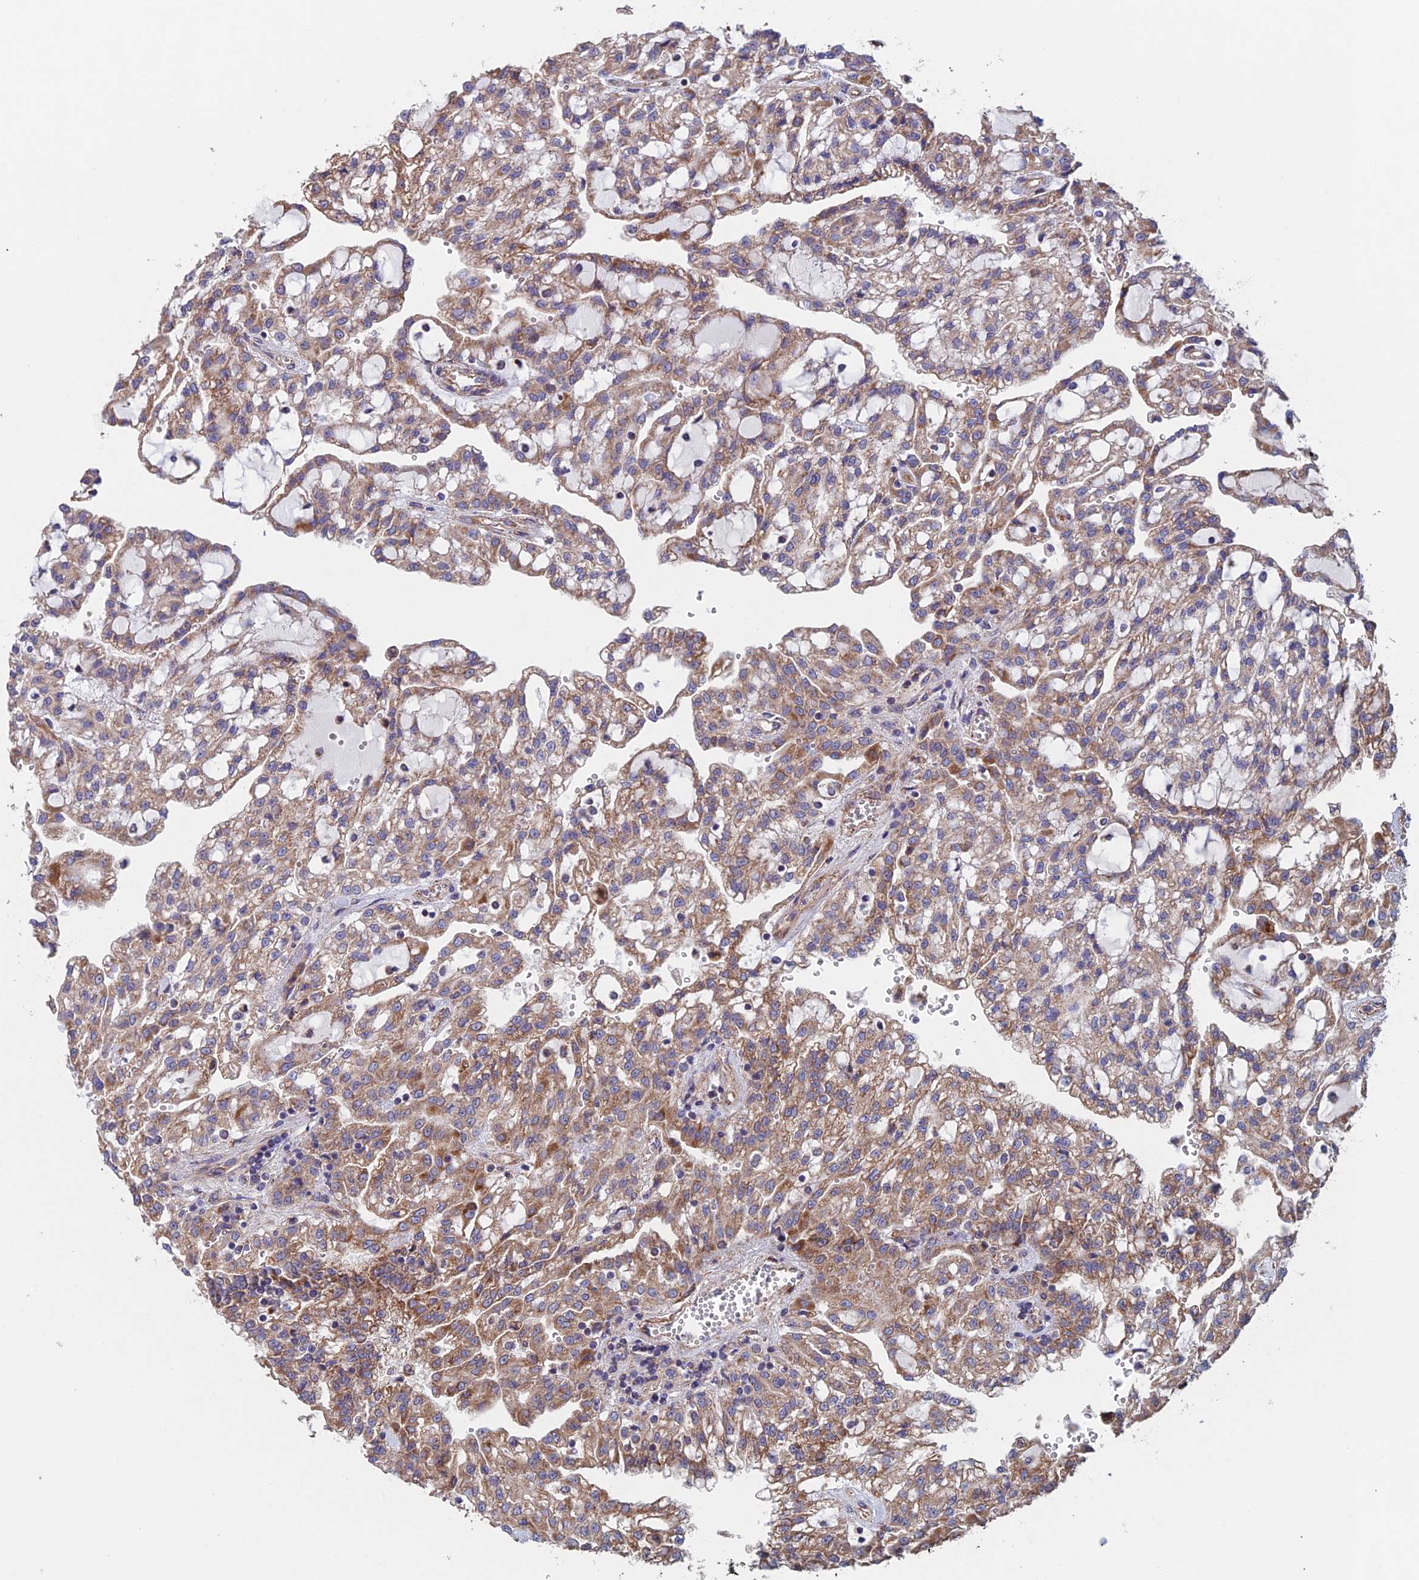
{"staining": {"intensity": "moderate", "quantity": ">75%", "location": "cytoplasmic/membranous"}, "tissue": "renal cancer", "cell_type": "Tumor cells", "image_type": "cancer", "snomed": [{"axis": "morphology", "description": "Adenocarcinoma, NOS"}, {"axis": "topography", "description": "Kidney"}], "caption": "A high-resolution image shows immunohistochemistry staining of renal adenocarcinoma, which displays moderate cytoplasmic/membranous staining in approximately >75% of tumor cells. (brown staining indicates protein expression, while blue staining denotes nuclei).", "gene": "MRPL1", "patient": {"sex": "male", "age": 63}}